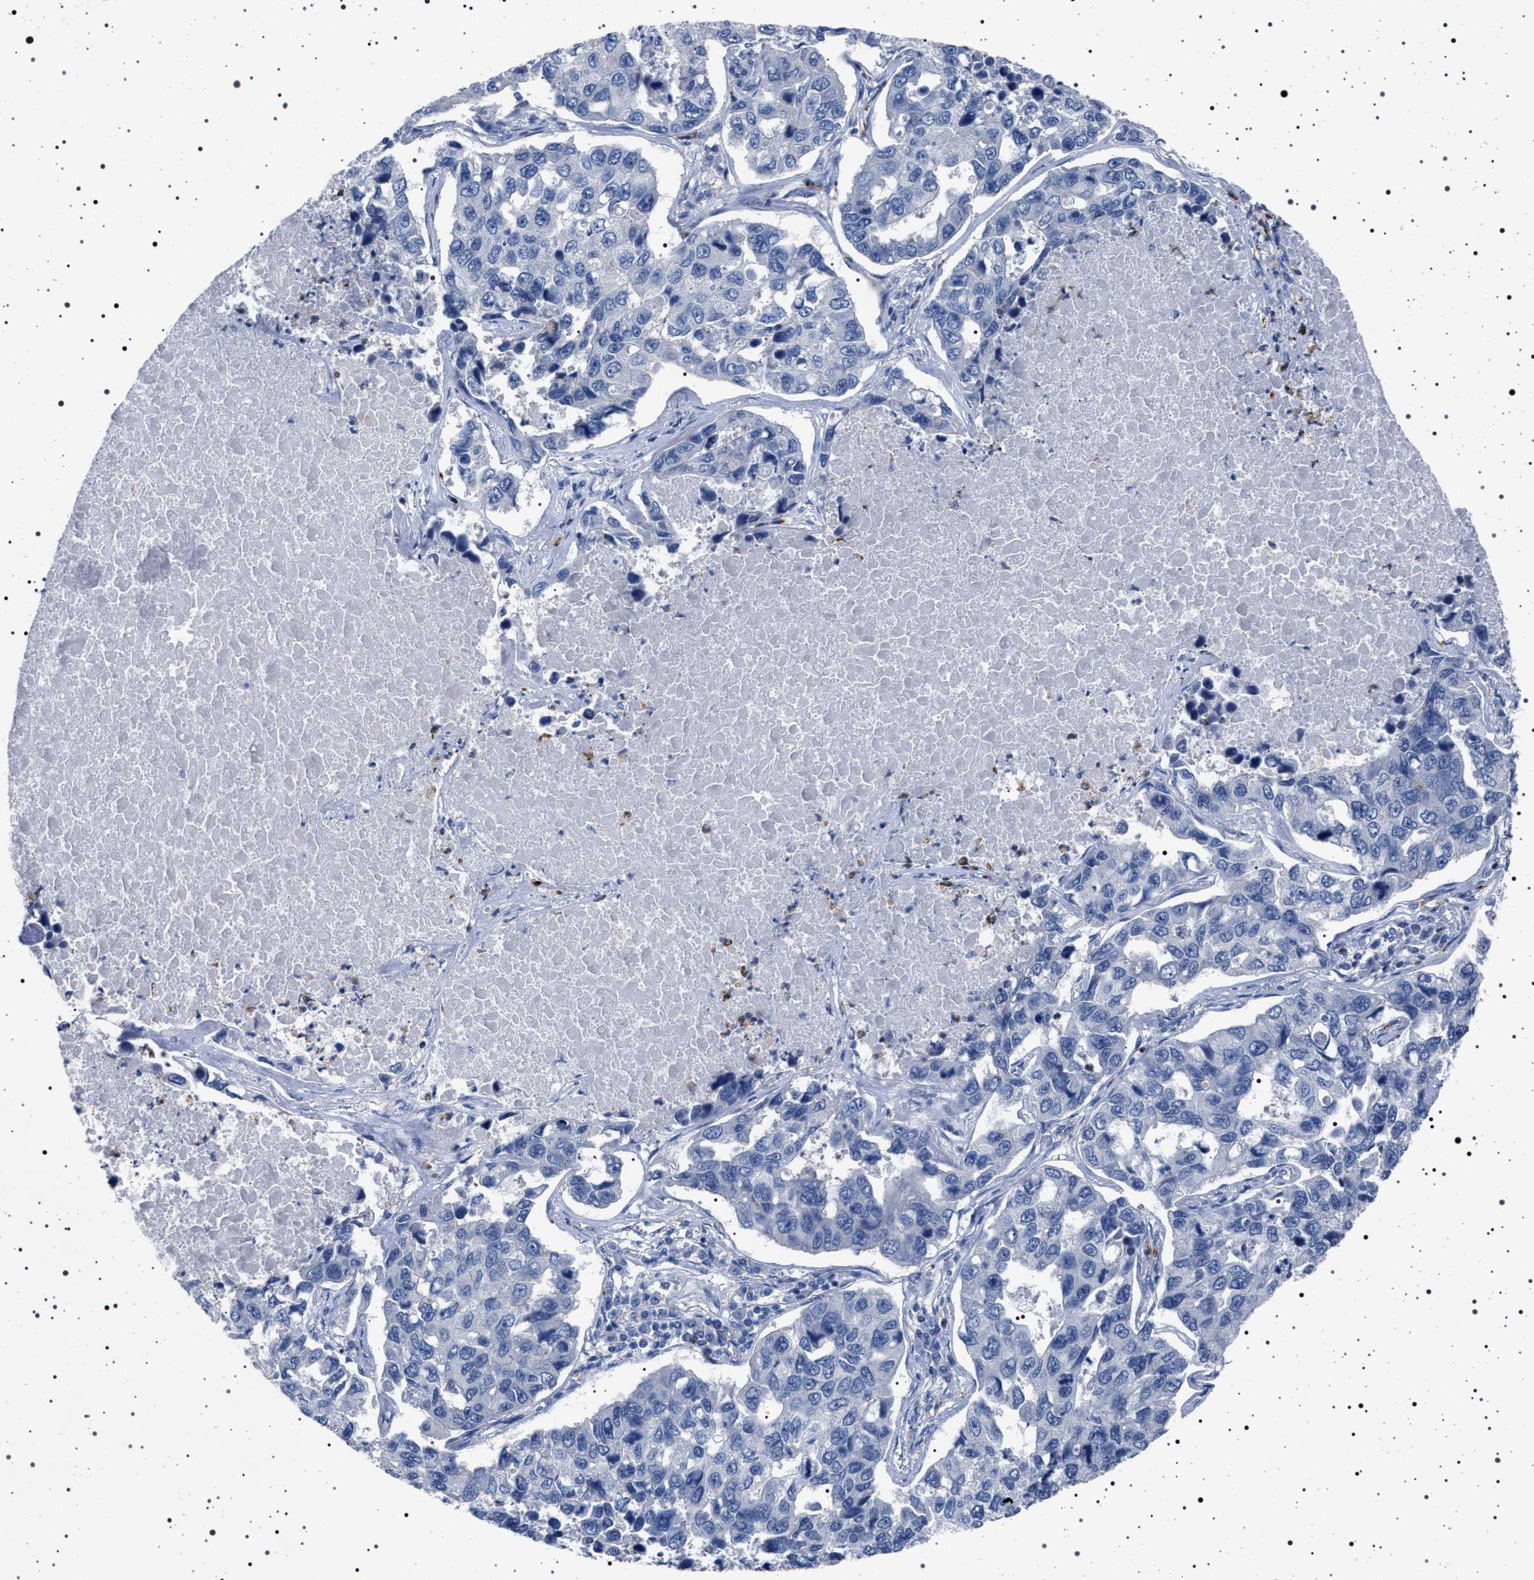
{"staining": {"intensity": "negative", "quantity": "none", "location": "none"}, "tissue": "lung cancer", "cell_type": "Tumor cells", "image_type": "cancer", "snomed": [{"axis": "morphology", "description": "Adenocarcinoma, NOS"}, {"axis": "topography", "description": "Lung"}], "caption": "Protein analysis of lung adenocarcinoma reveals no significant staining in tumor cells.", "gene": "NAT9", "patient": {"sex": "male", "age": 64}}